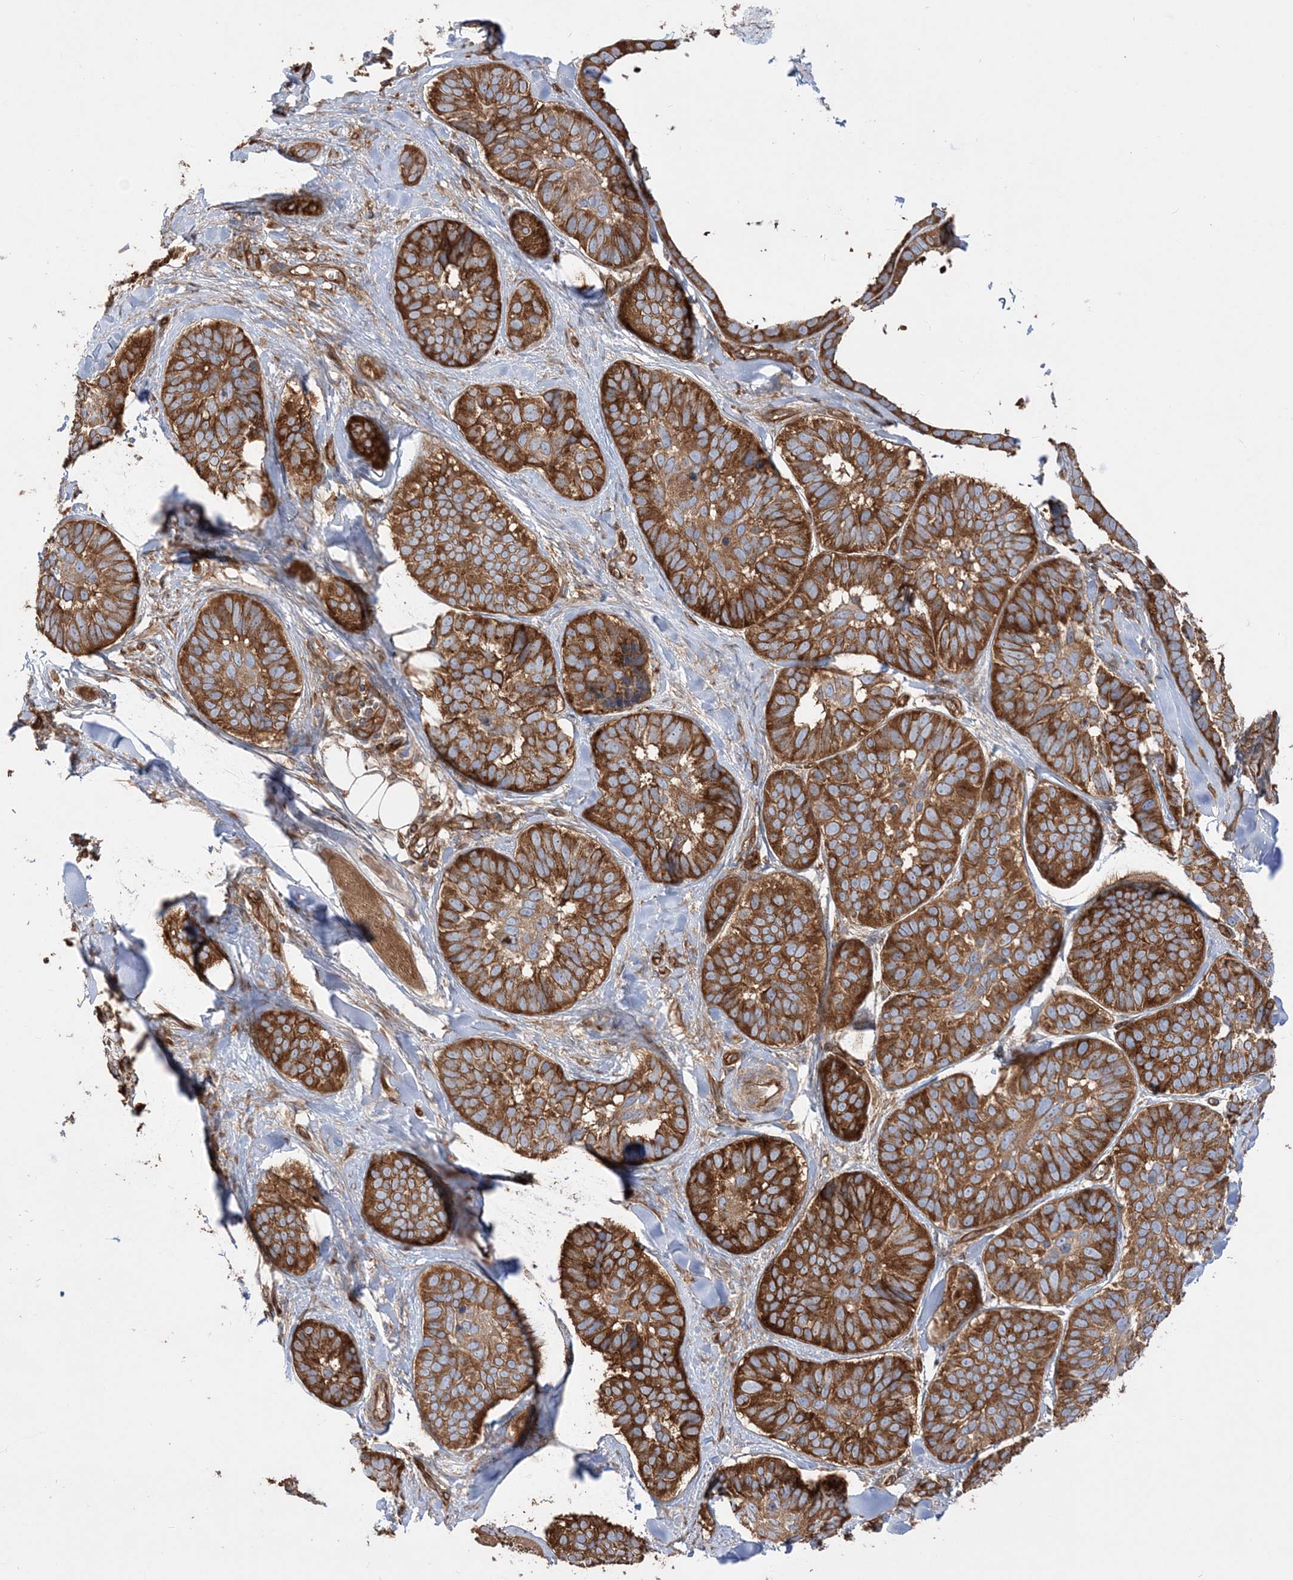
{"staining": {"intensity": "strong", "quantity": ">75%", "location": "cytoplasmic/membranous"}, "tissue": "skin cancer", "cell_type": "Tumor cells", "image_type": "cancer", "snomed": [{"axis": "morphology", "description": "Basal cell carcinoma"}, {"axis": "topography", "description": "Skin"}], "caption": "High-magnification brightfield microscopy of basal cell carcinoma (skin) stained with DAB (brown) and counterstained with hematoxylin (blue). tumor cells exhibit strong cytoplasmic/membranous positivity is seen in approximately>75% of cells. (DAB = brown stain, brightfield microscopy at high magnification).", "gene": "TBC1D5", "patient": {"sex": "male", "age": 62}}